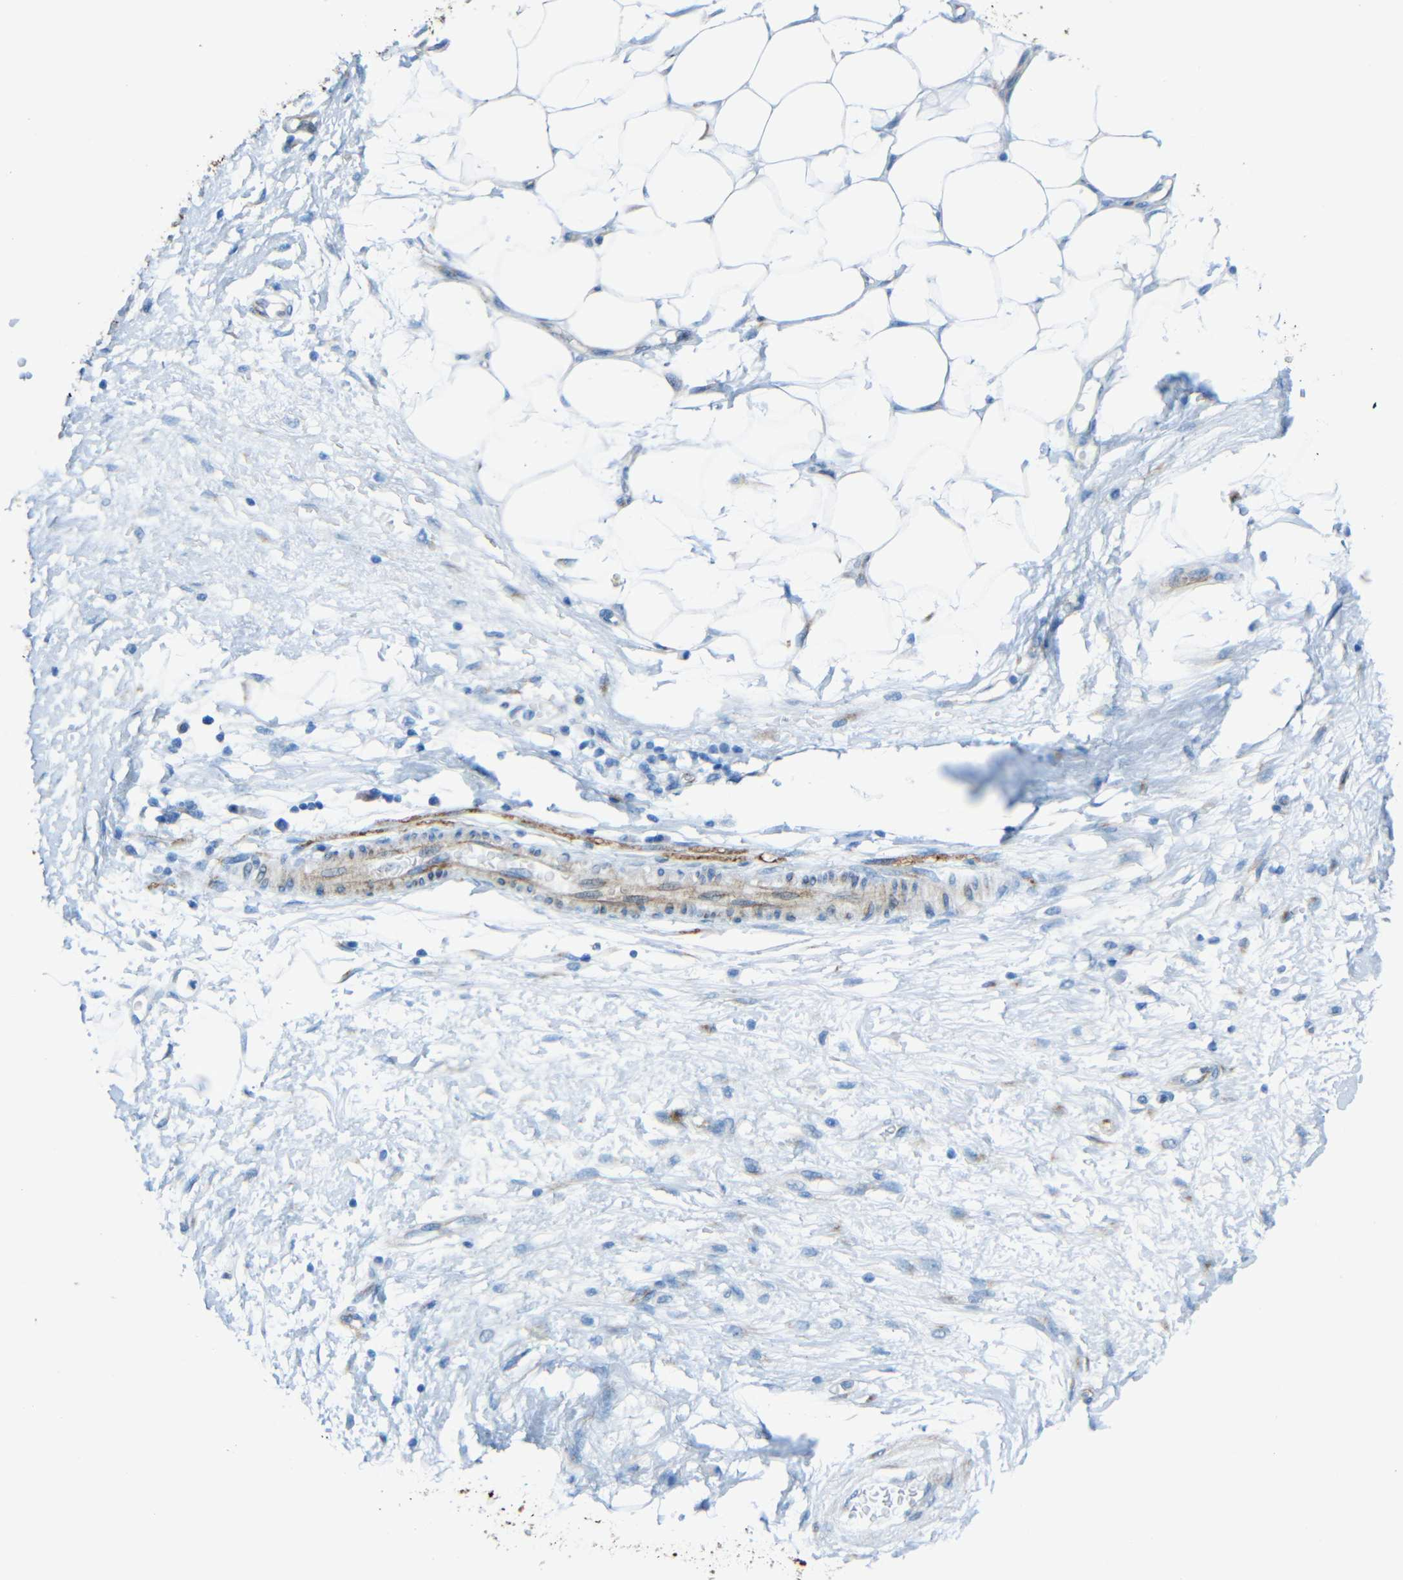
{"staining": {"intensity": "negative", "quantity": "none", "location": "none"}, "tissue": "adipose tissue", "cell_type": "Adipocytes", "image_type": "normal", "snomed": [{"axis": "morphology", "description": "Normal tissue, NOS"}, {"axis": "morphology", "description": "Urothelial carcinoma, High grade"}, {"axis": "topography", "description": "Vascular tissue"}, {"axis": "topography", "description": "Urinary bladder"}], "caption": "Histopathology image shows no significant protein expression in adipocytes of unremarkable adipose tissue.", "gene": "TUBB4B", "patient": {"sex": "female", "age": 56}}